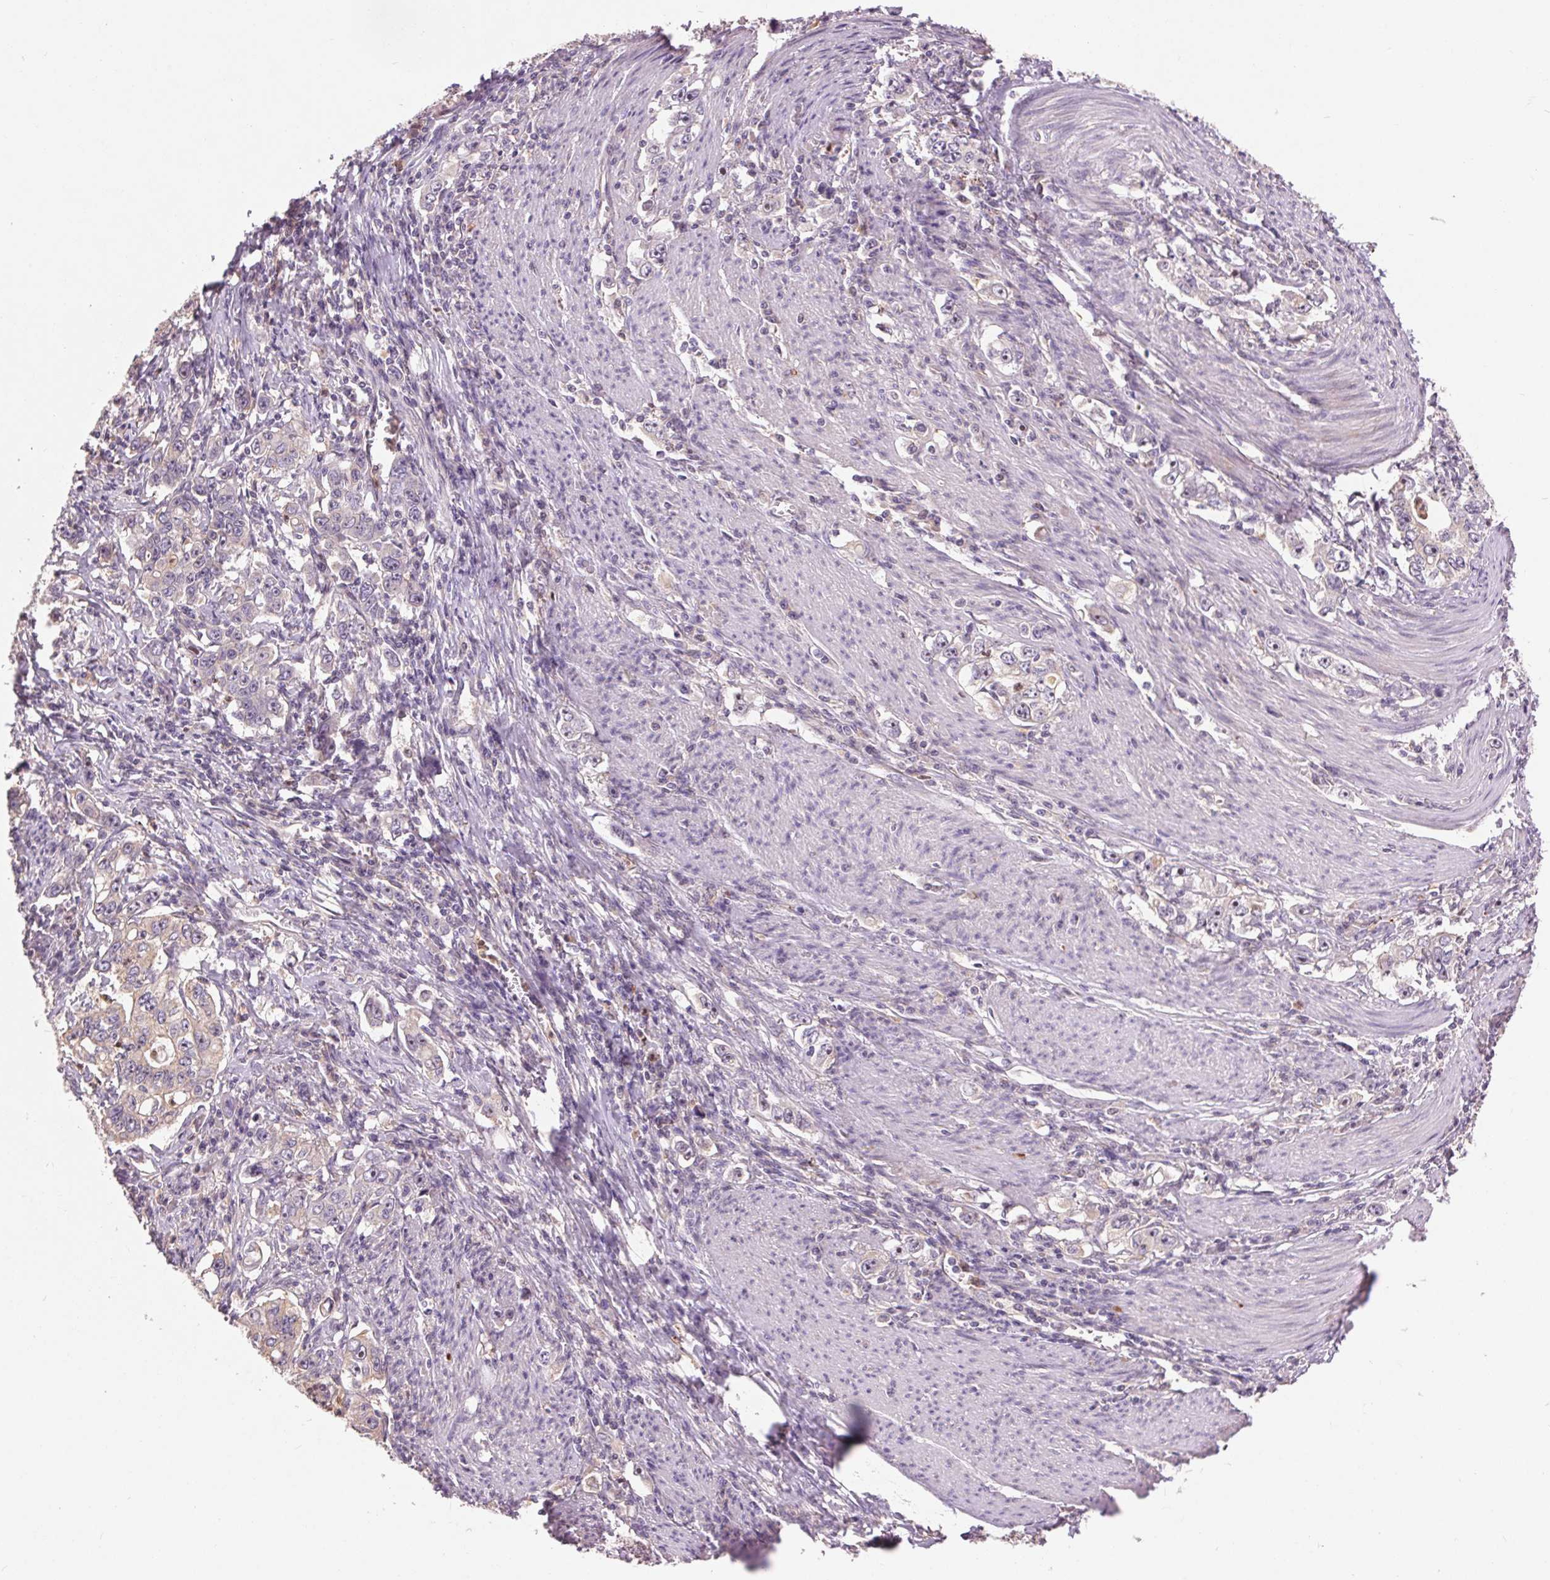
{"staining": {"intensity": "negative", "quantity": "none", "location": "none"}, "tissue": "stomach cancer", "cell_type": "Tumor cells", "image_type": "cancer", "snomed": [{"axis": "morphology", "description": "Adenocarcinoma, NOS"}, {"axis": "topography", "description": "Stomach, lower"}], "caption": "Stomach cancer was stained to show a protein in brown. There is no significant positivity in tumor cells.", "gene": "RANBP3L", "patient": {"sex": "female", "age": 72}}